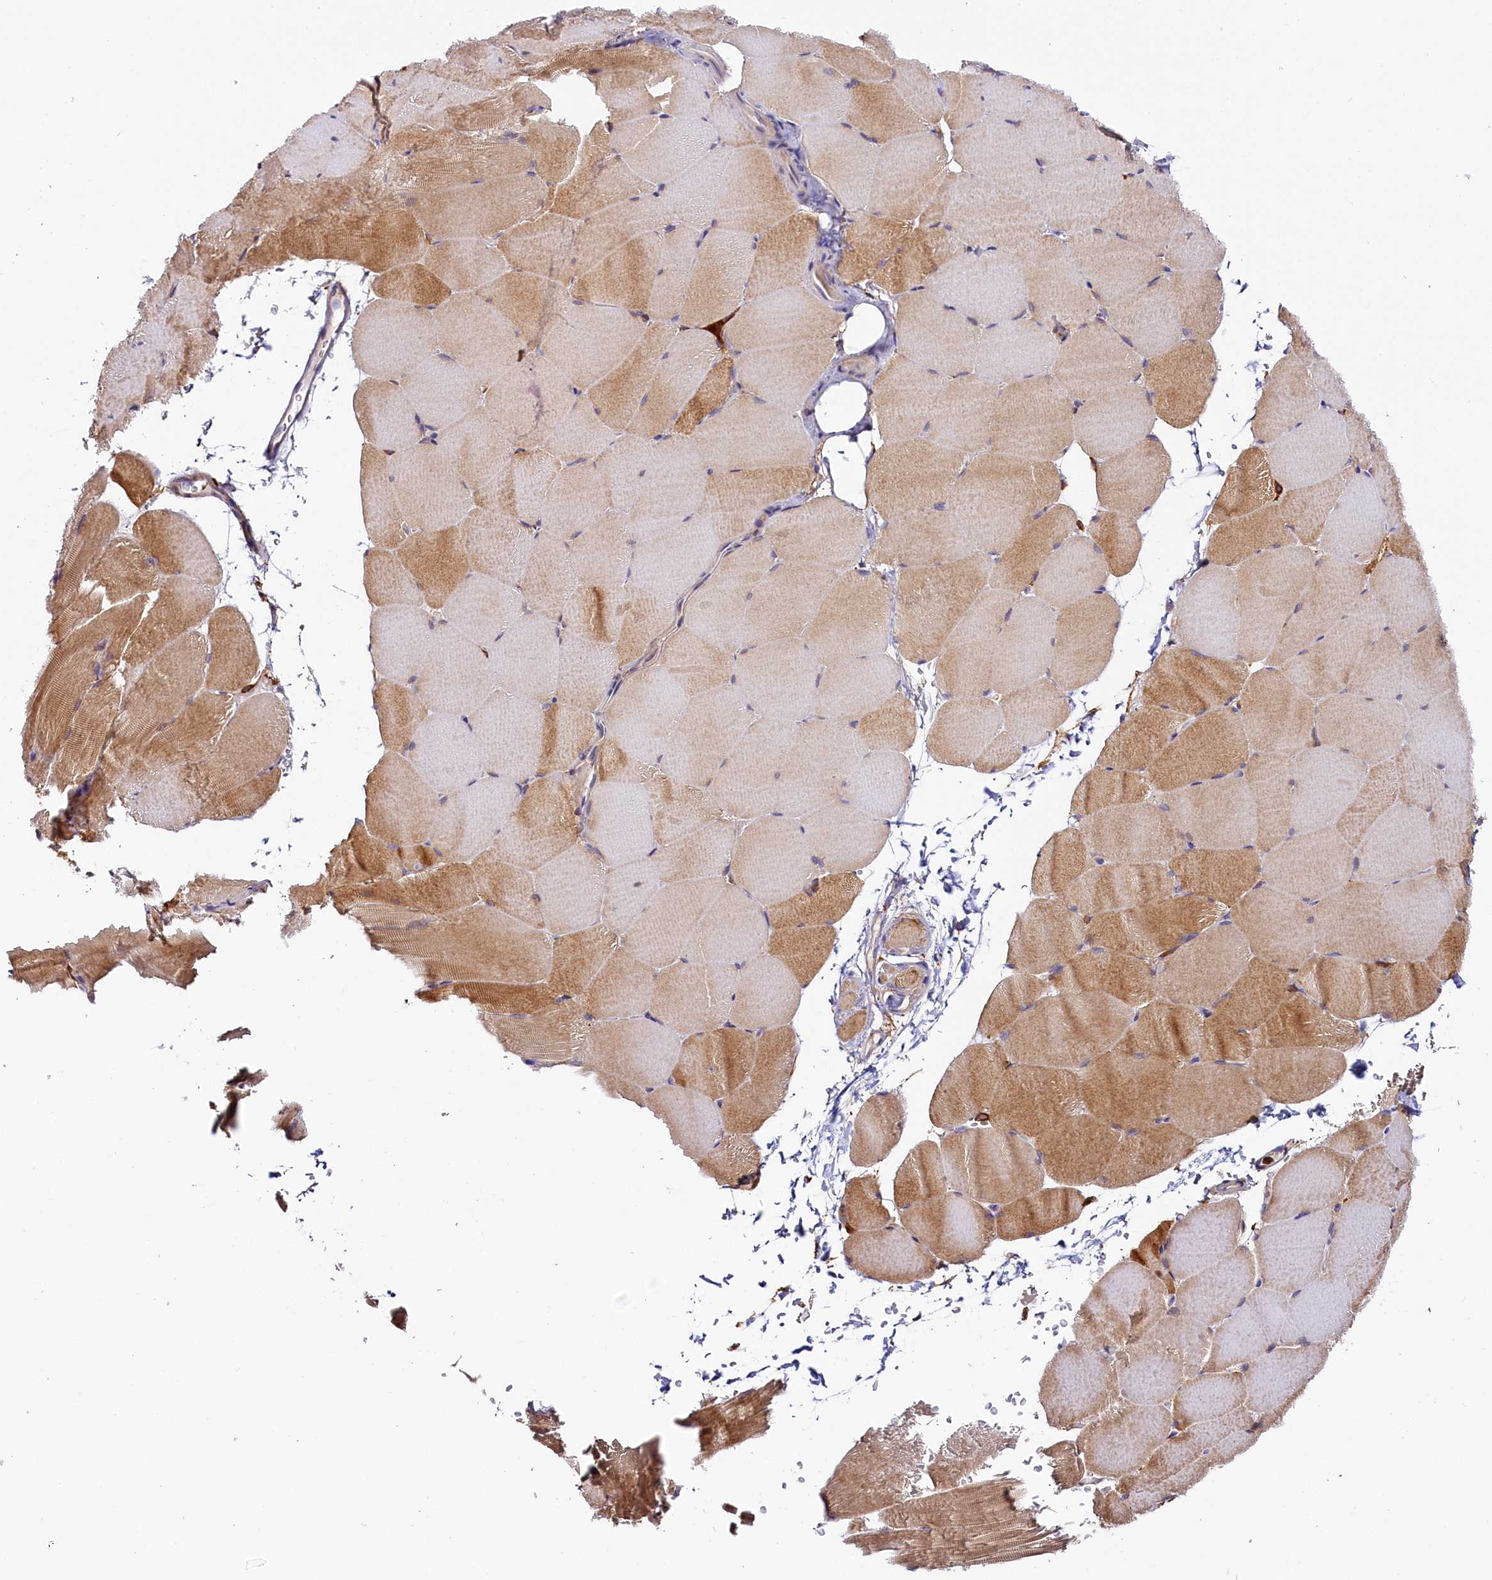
{"staining": {"intensity": "moderate", "quantity": "25%-75%", "location": "cytoplasmic/membranous"}, "tissue": "skeletal muscle", "cell_type": "Myocytes", "image_type": "normal", "snomed": [{"axis": "morphology", "description": "Normal tissue, NOS"}, {"axis": "topography", "description": "Skeletal muscle"}, {"axis": "topography", "description": "Parathyroid gland"}], "caption": "Approximately 25%-75% of myocytes in benign skeletal muscle reveal moderate cytoplasmic/membranous protein staining as visualized by brown immunohistochemical staining.", "gene": "KATNB1", "patient": {"sex": "female", "age": 37}}